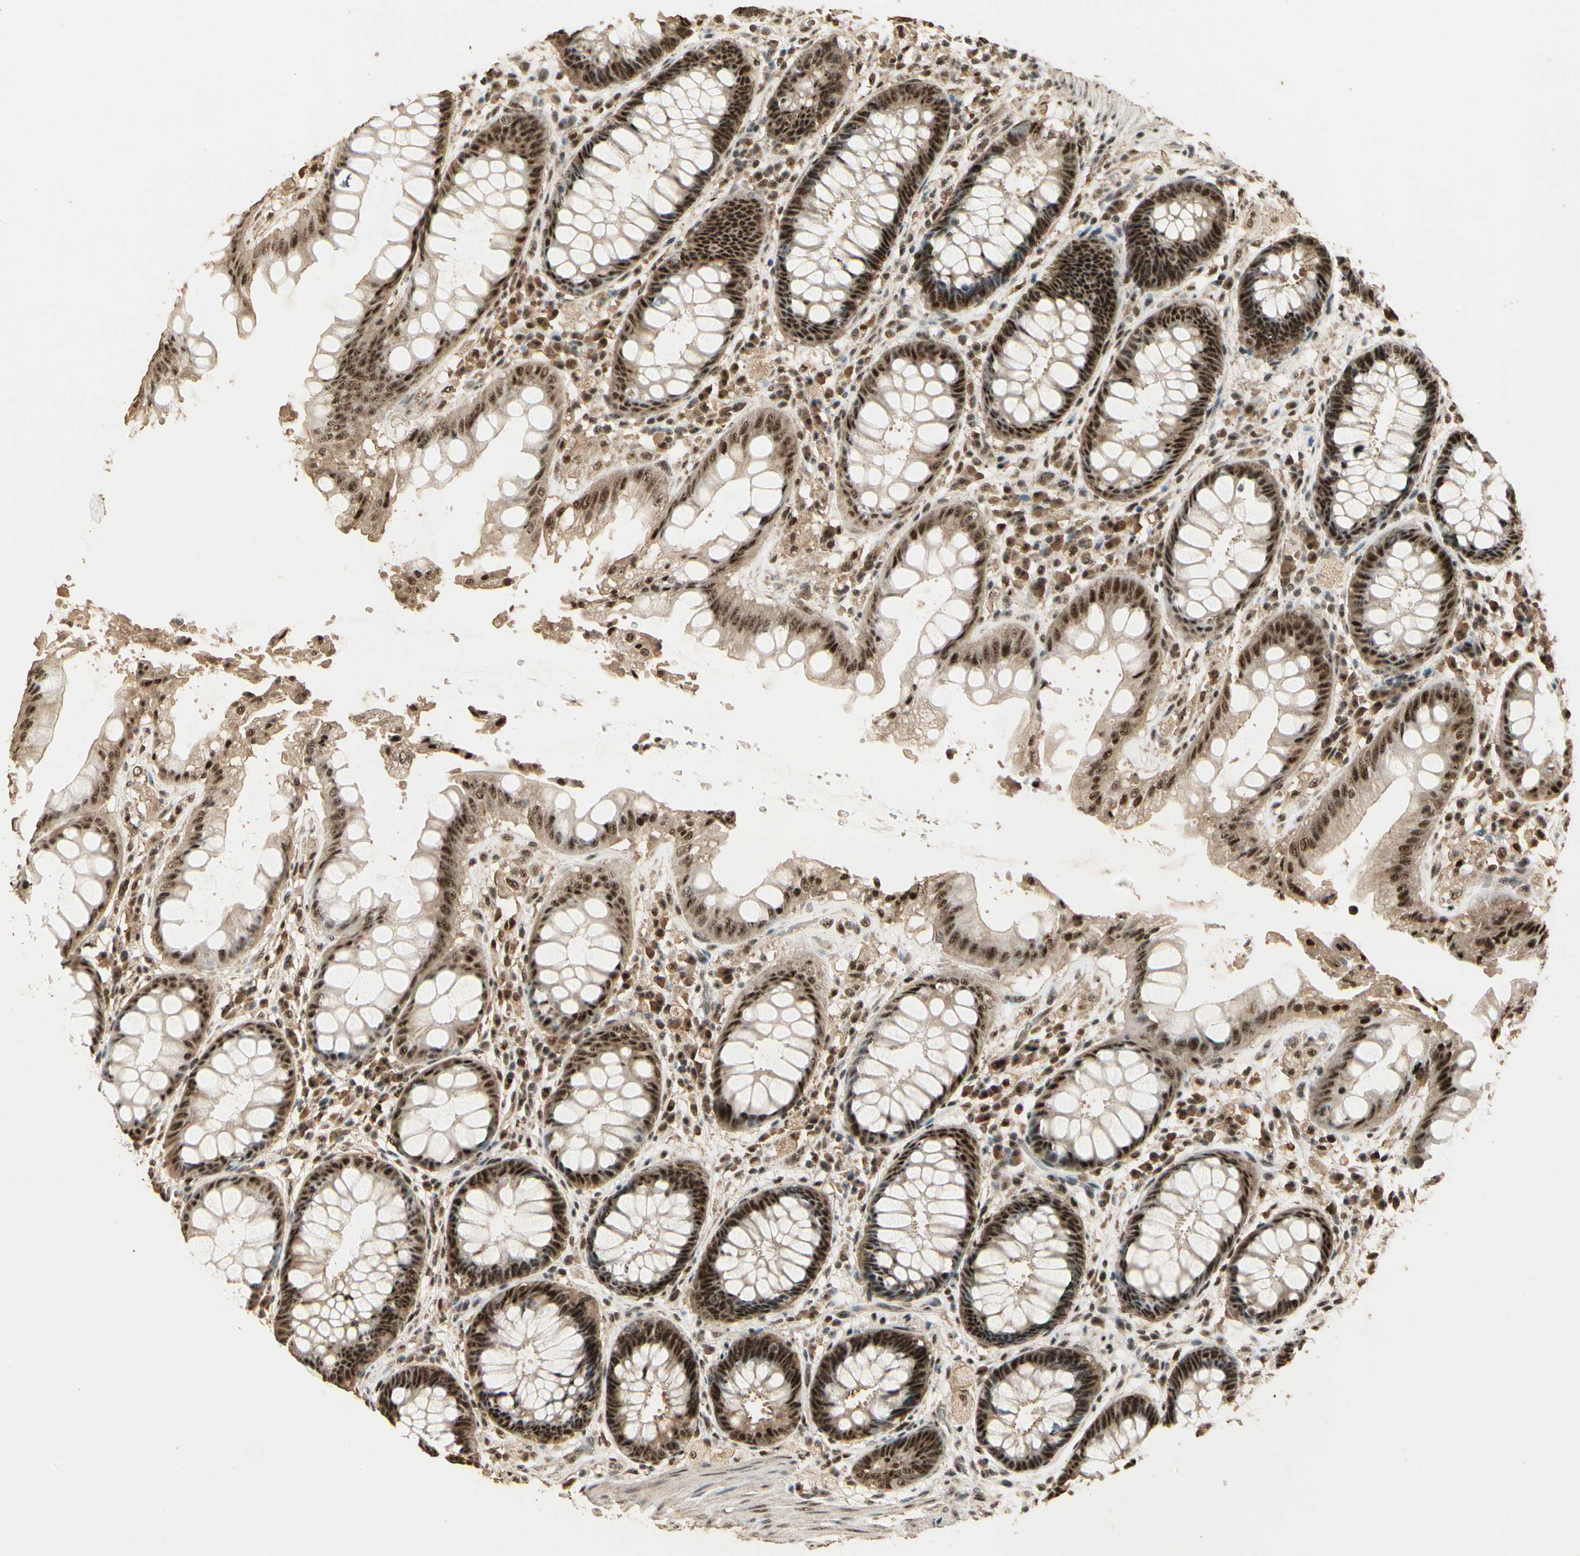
{"staining": {"intensity": "moderate", "quantity": ">75%", "location": "cytoplasmic/membranous,nuclear"}, "tissue": "rectum", "cell_type": "Glandular cells", "image_type": "normal", "snomed": [{"axis": "morphology", "description": "Normal tissue, NOS"}, {"axis": "topography", "description": "Rectum"}], "caption": "Immunohistochemical staining of normal human rectum displays >75% levels of moderate cytoplasmic/membranous,nuclear protein expression in about >75% of glandular cells.", "gene": "RBM25", "patient": {"sex": "female", "age": 46}}